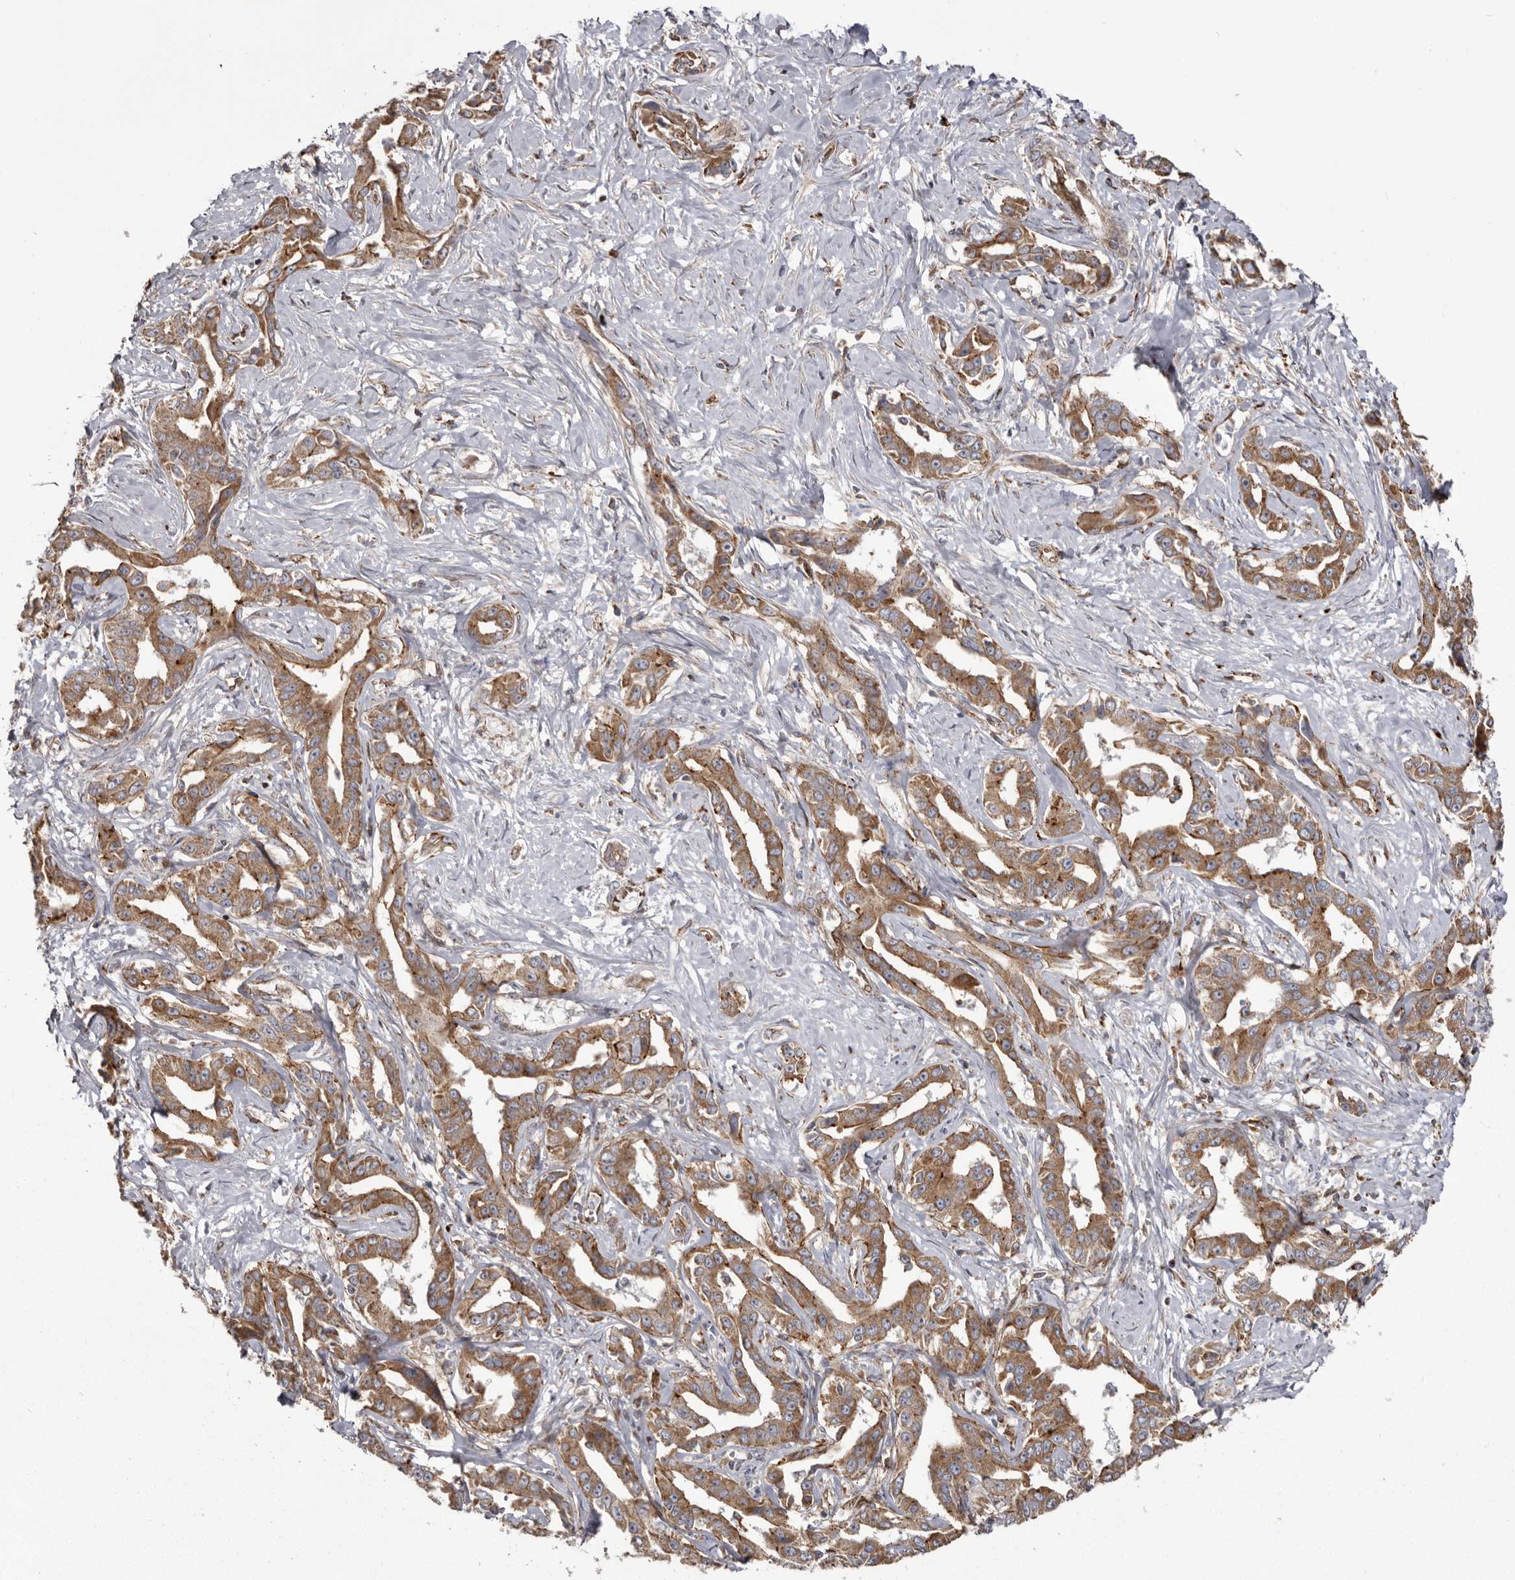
{"staining": {"intensity": "moderate", "quantity": ">75%", "location": "cytoplasmic/membranous"}, "tissue": "liver cancer", "cell_type": "Tumor cells", "image_type": "cancer", "snomed": [{"axis": "morphology", "description": "Cholangiocarcinoma"}, {"axis": "topography", "description": "Liver"}], "caption": "The image displays immunohistochemical staining of liver cholangiocarcinoma. There is moderate cytoplasmic/membranous expression is seen in approximately >75% of tumor cells.", "gene": "NUP43", "patient": {"sex": "male", "age": 59}}